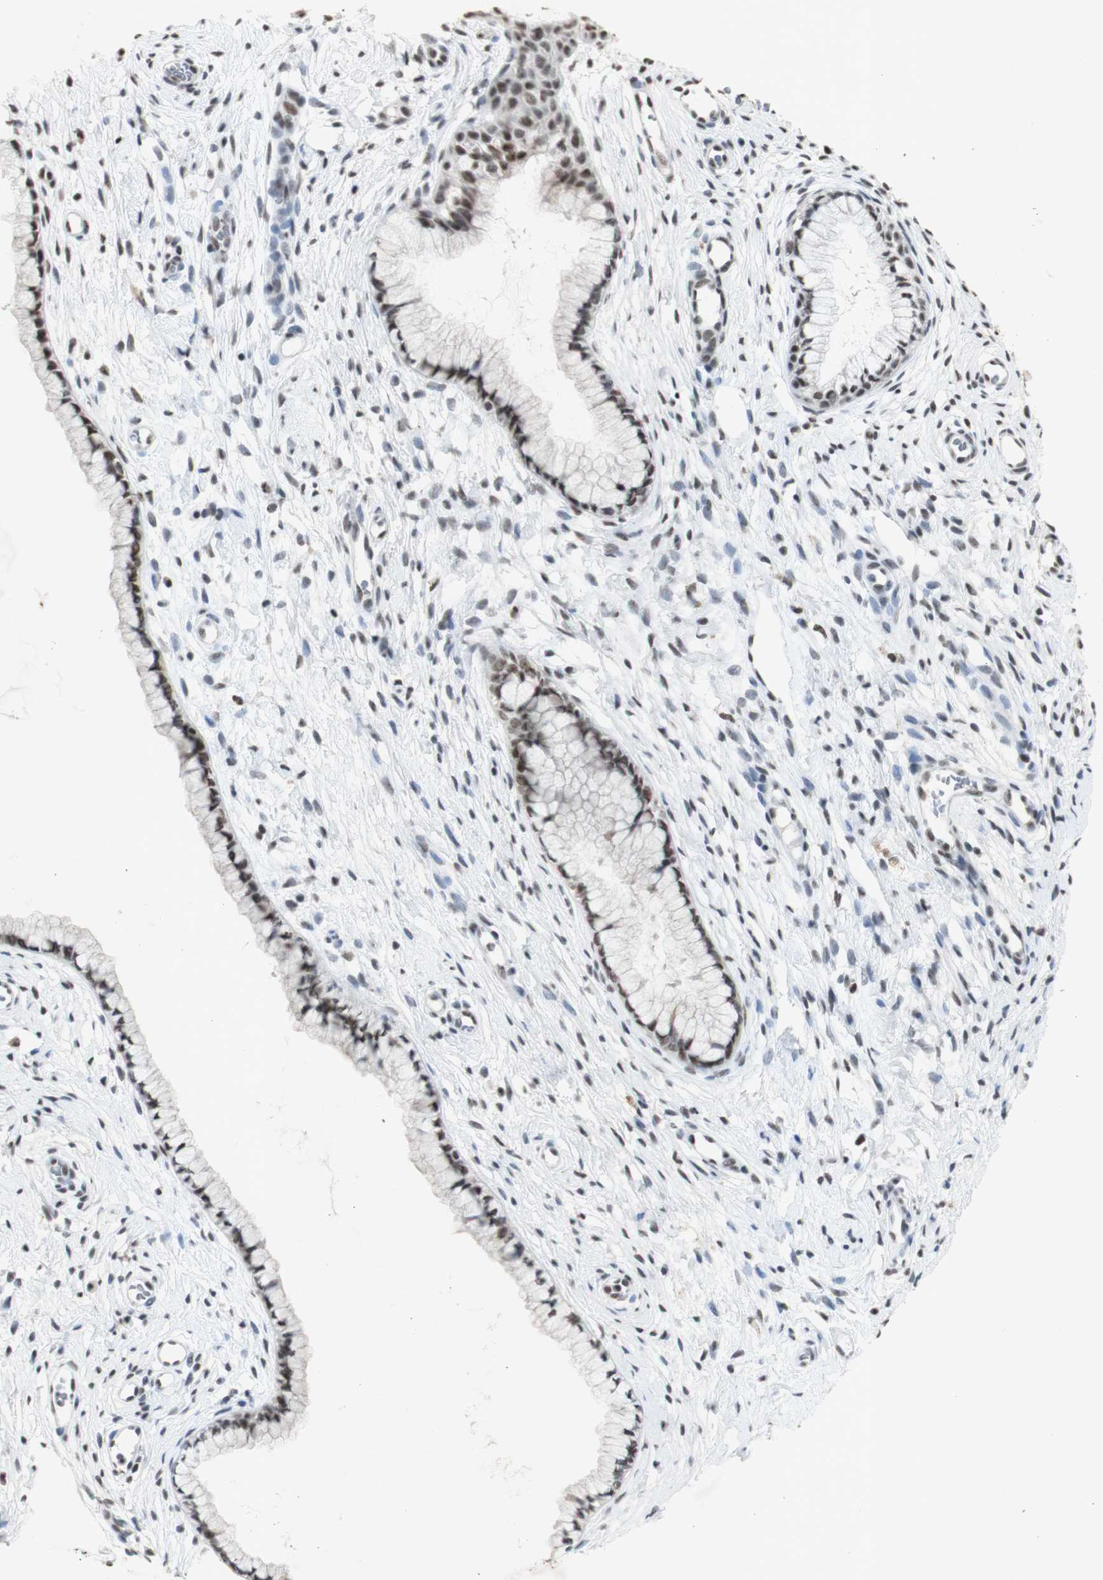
{"staining": {"intensity": "strong", "quantity": ">75%", "location": "nuclear"}, "tissue": "cervix", "cell_type": "Glandular cells", "image_type": "normal", "snomed": [{"axis": "morphology", "description": "Normal tissue, NOS"}, {"axis": "topography", "description": "Cervix"}], "caption": "High-magnification brightfield microscopy of normal cervix stained with DAB (brown) and counterstained with hematoxylin (blue). glandular cells exhibit strong nuclear positivity is present in about>75% of cells.", "gene": "SNRPB", "patient": {"sex": "female", "age": 65}}